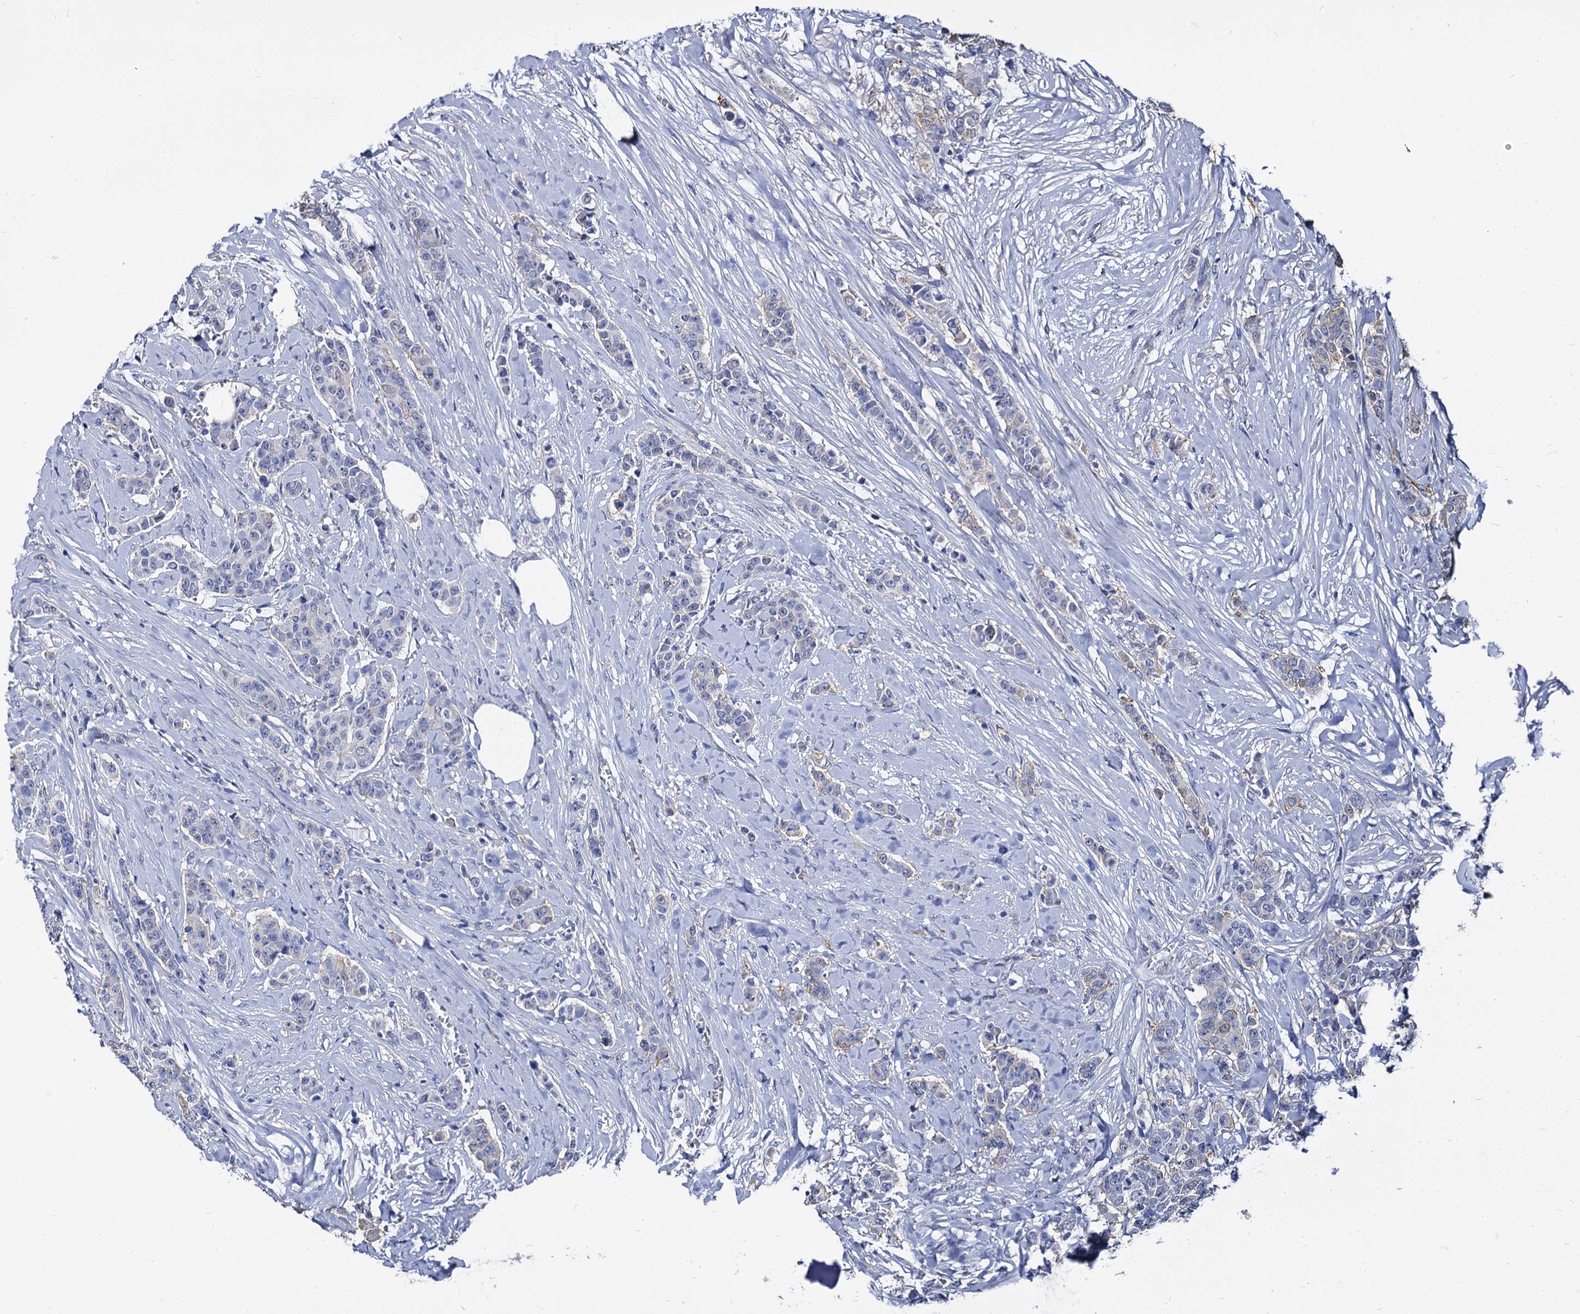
{"staining": {"intensity": "negative", "quantity": "none", "location": "none"}, "tissue": "breast cancer", "cell_type": "Tumor cells", "image_type": "cancer", "snomed": [{"axis": "morphology", "description": "Duct carcinoma"}, {"axis": "topography", "description": "Breast"}], "caption": "This photomicrograph is of breast cancer (intraductal carcinoma) stained with immunohistochemistry to label a protein in brown with the nuclei are counter-stained blue. There is no staining in tumor cells.", "gene": "CBFB", "patient": {"sex": "female", "age": 40}}